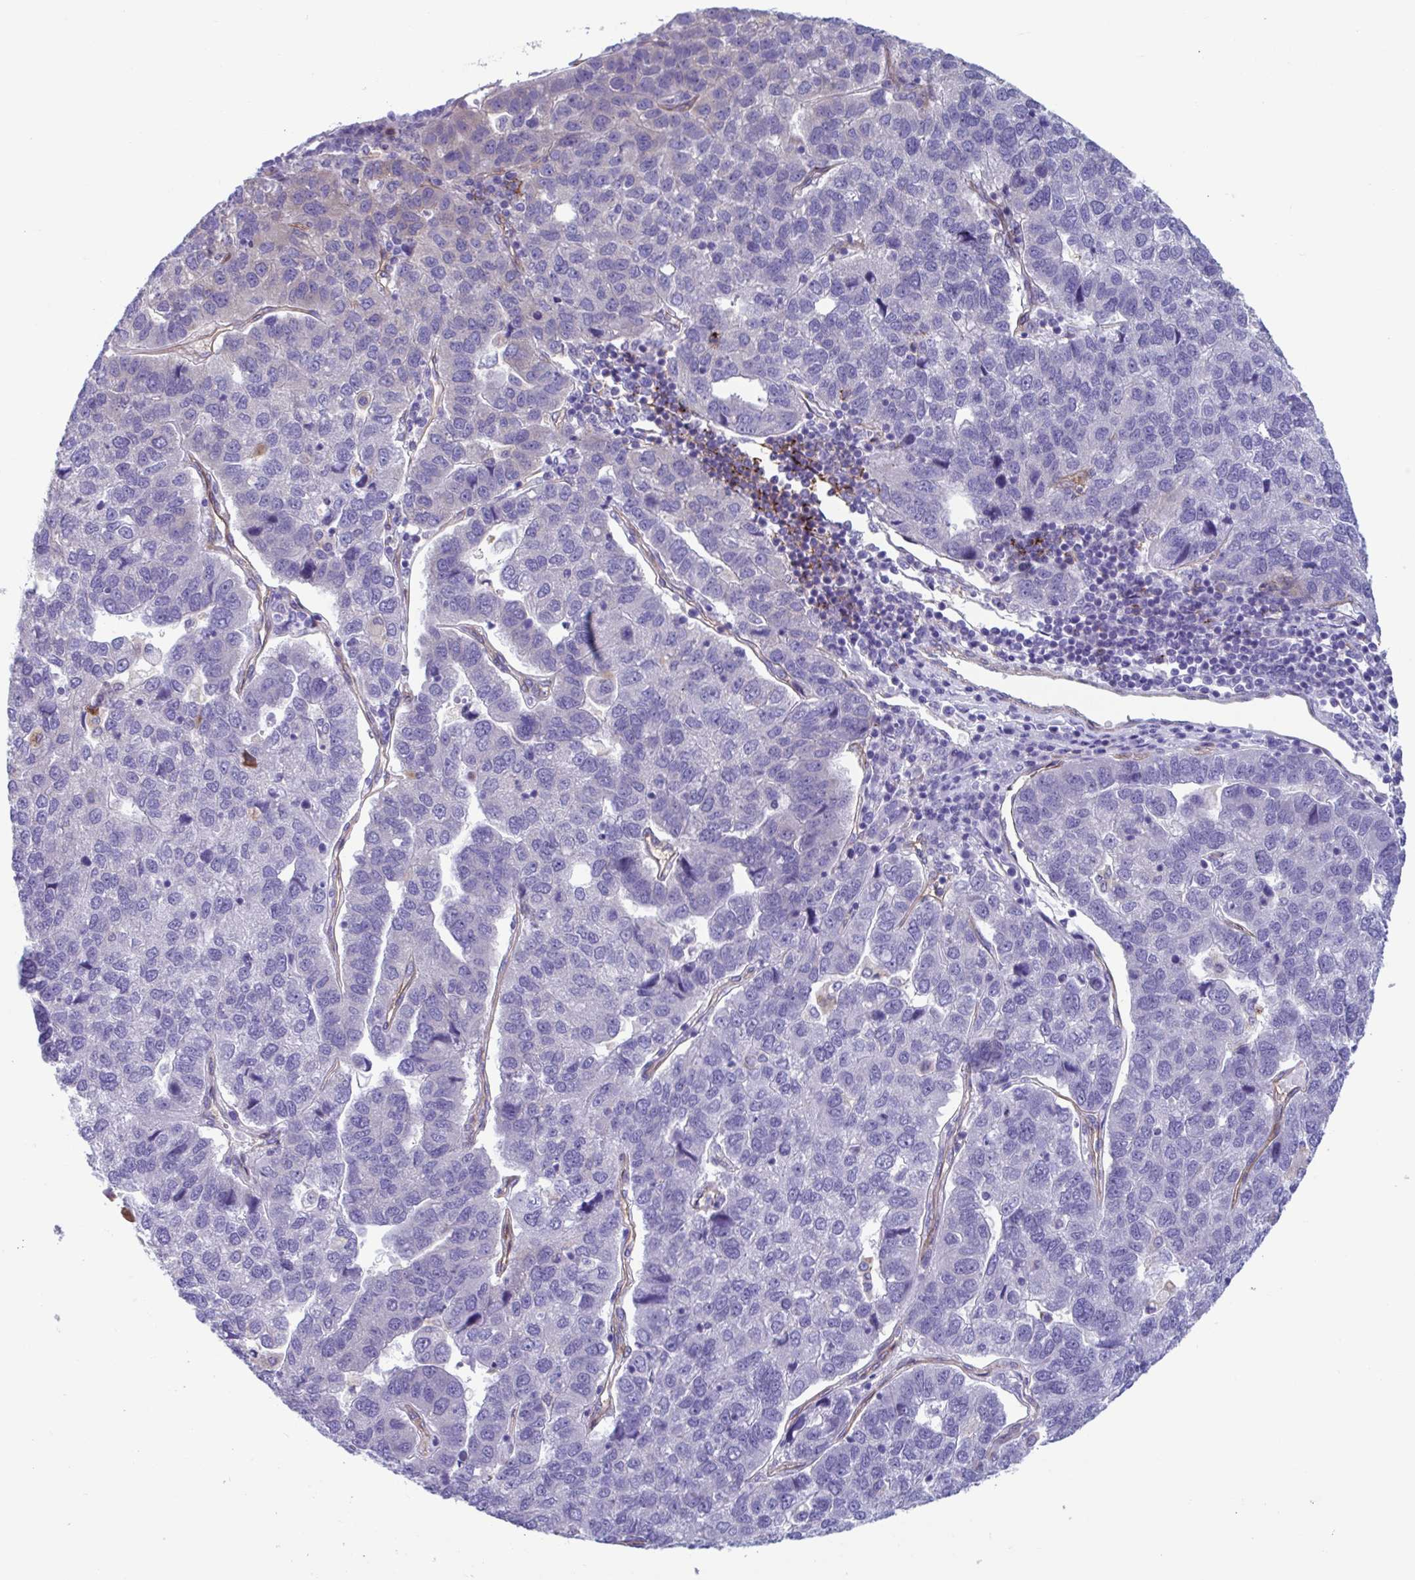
{"staining": {"intensity": "negative", "quantity": "none", "location": "none"}, "tissue": "pancreatic cancer", "cell_type": "Tumor cells", "image_type": "cancer", "snomed": [{"axis": "morphology", "description": "Adenocarcinoma, NOS"}, {"axis": "topography", "description": "Pancreas"}], "caption": "Tumor cells show no significant protein staining in pancreatic cancer (adenocarcinoma).", "gene": "LPIN3", "patient": {"sex": "female", "age": 61}}